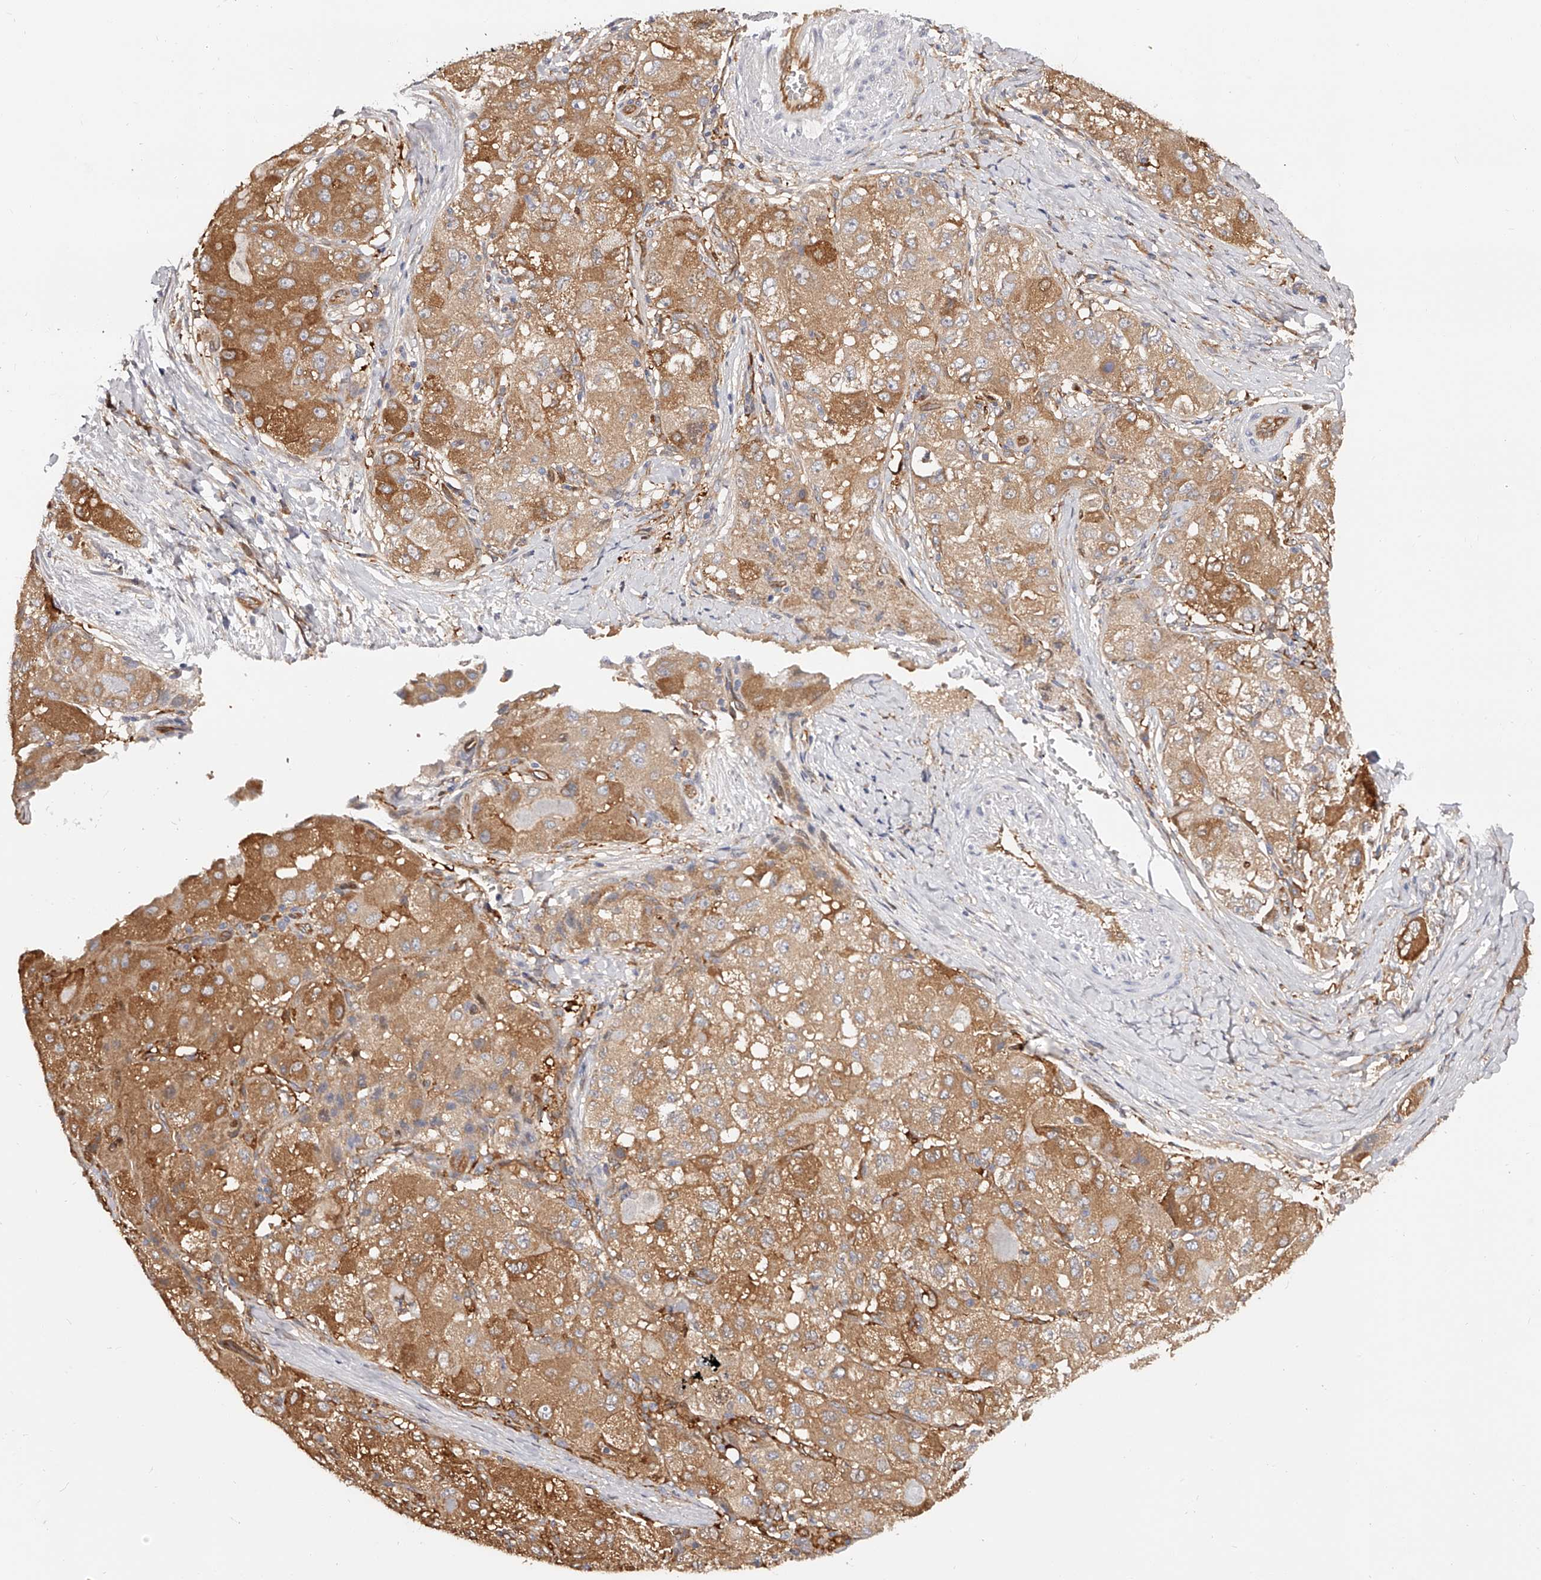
{"staining": {"intensity": "moderate", "quantity": ">75%", "location": "cytoplasmic/membranous"}, "tissue": "liver cancer", "cell_type": "Tumor cells", "image_type": "cancer", "snomed": [{"axis": "morphology", "description": "Carcinoma, Hepatocellular, NOS"}, {"axis": "topography", "description": "Liver"}], "caption": "This is an image of immunohistochemistry staining of liver hepatocellular carcinoma, which shows moderate staining in the cytoplasmic/membranous of tumor cells.", "gene": "LAP3", "patient": {"sex": "male", "age": 80}}